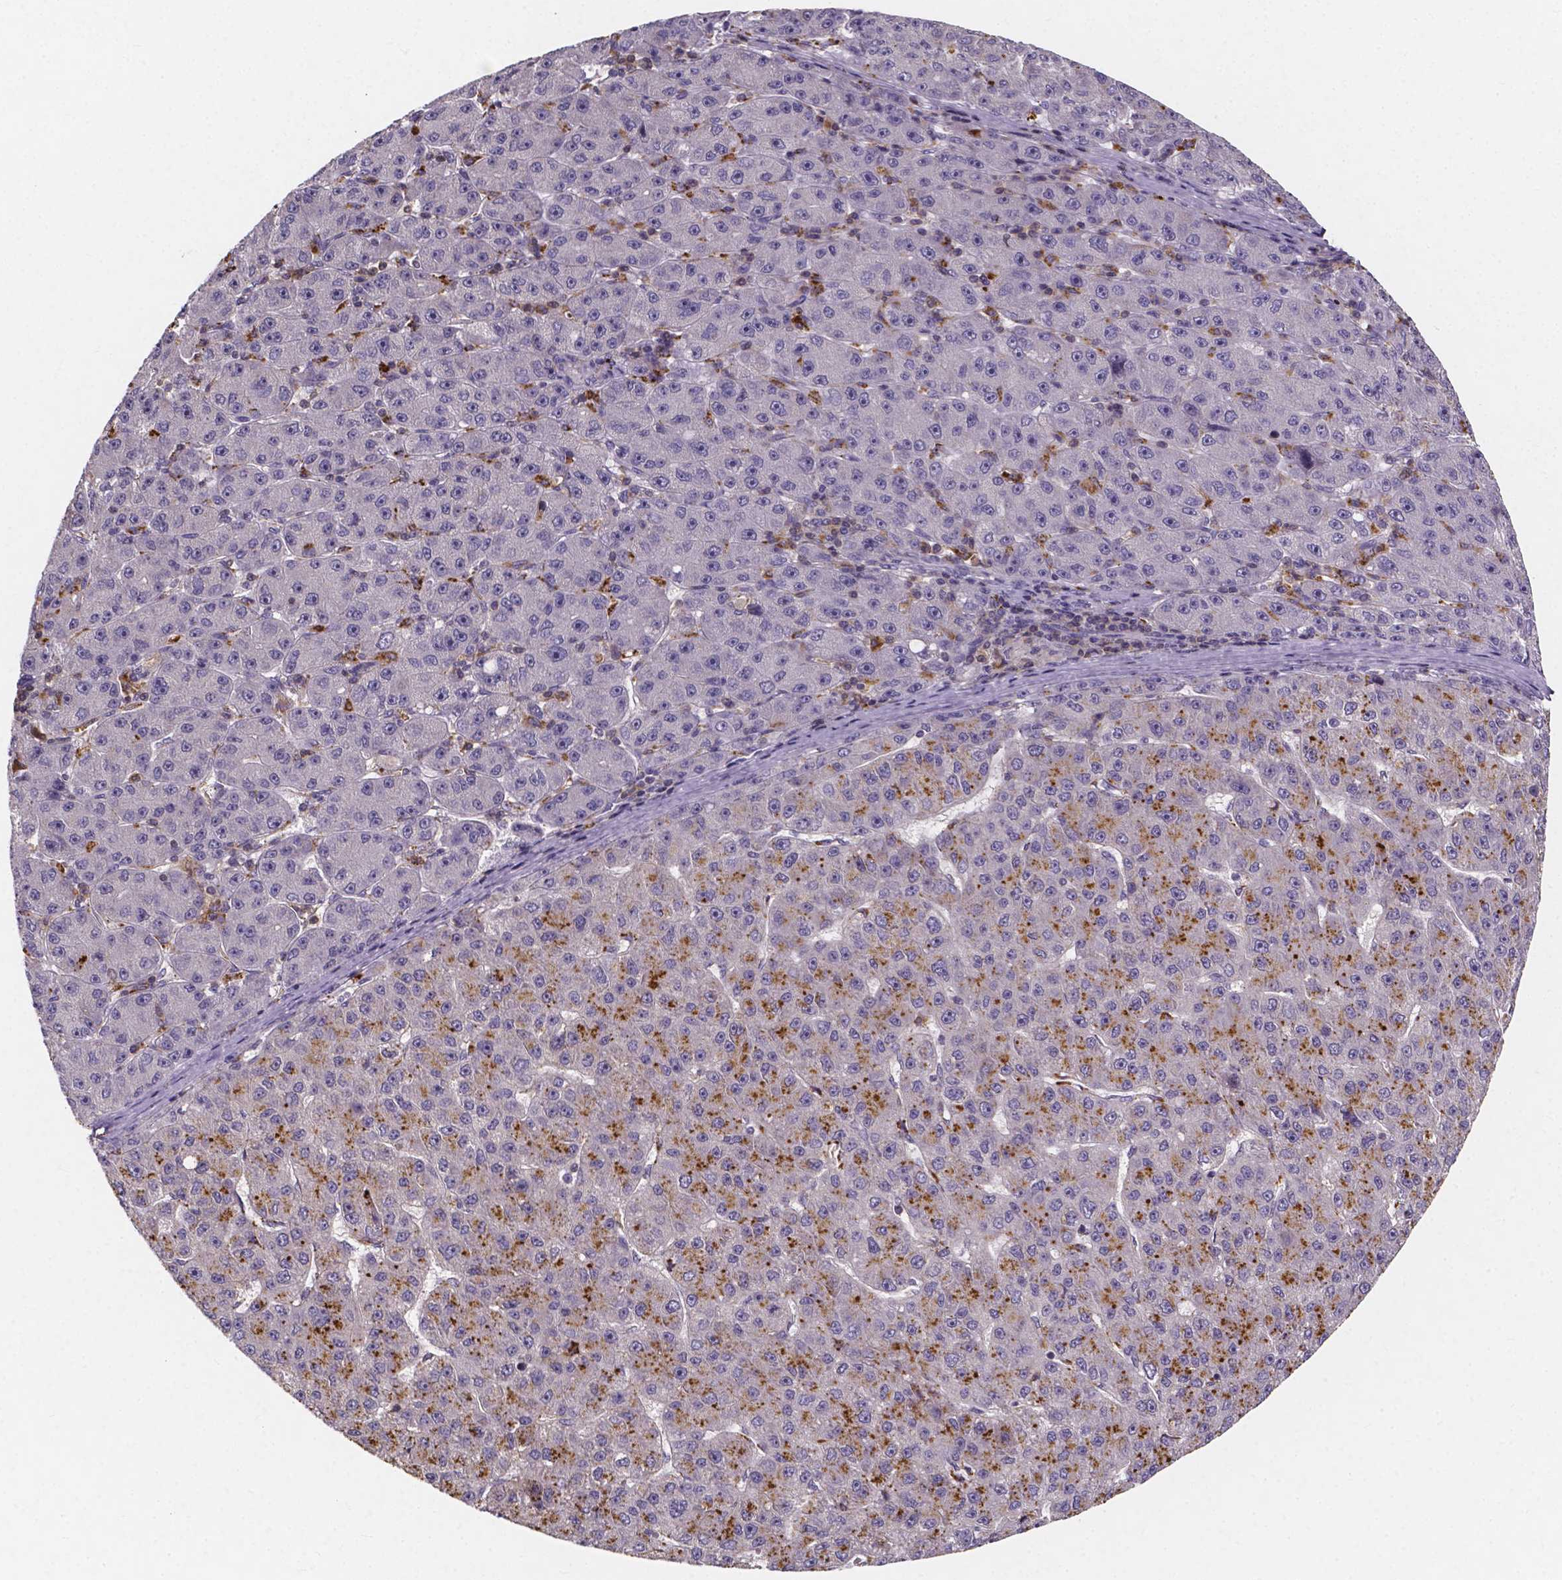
{"staining": {"intensity": "moderate", "quantity": "<25%", "location": "cytoplasmic/membranous"}, "tissue": "liver cancer", "cell_type": "Tumor cells", "image_type": "cancer", "snomed": [{"axis": "morphology", "description": "Carcinoma, Hepatocellular, NOS"}, {"axis": "topography", "description": "Liver"}], "caption": "A brown stain labels moderate cytoplasmic/membranous positivity of a protein in human liver cancer tumor cells.", "gene": "THEMIS", "patient": {"sex": "male", "age": 67}}